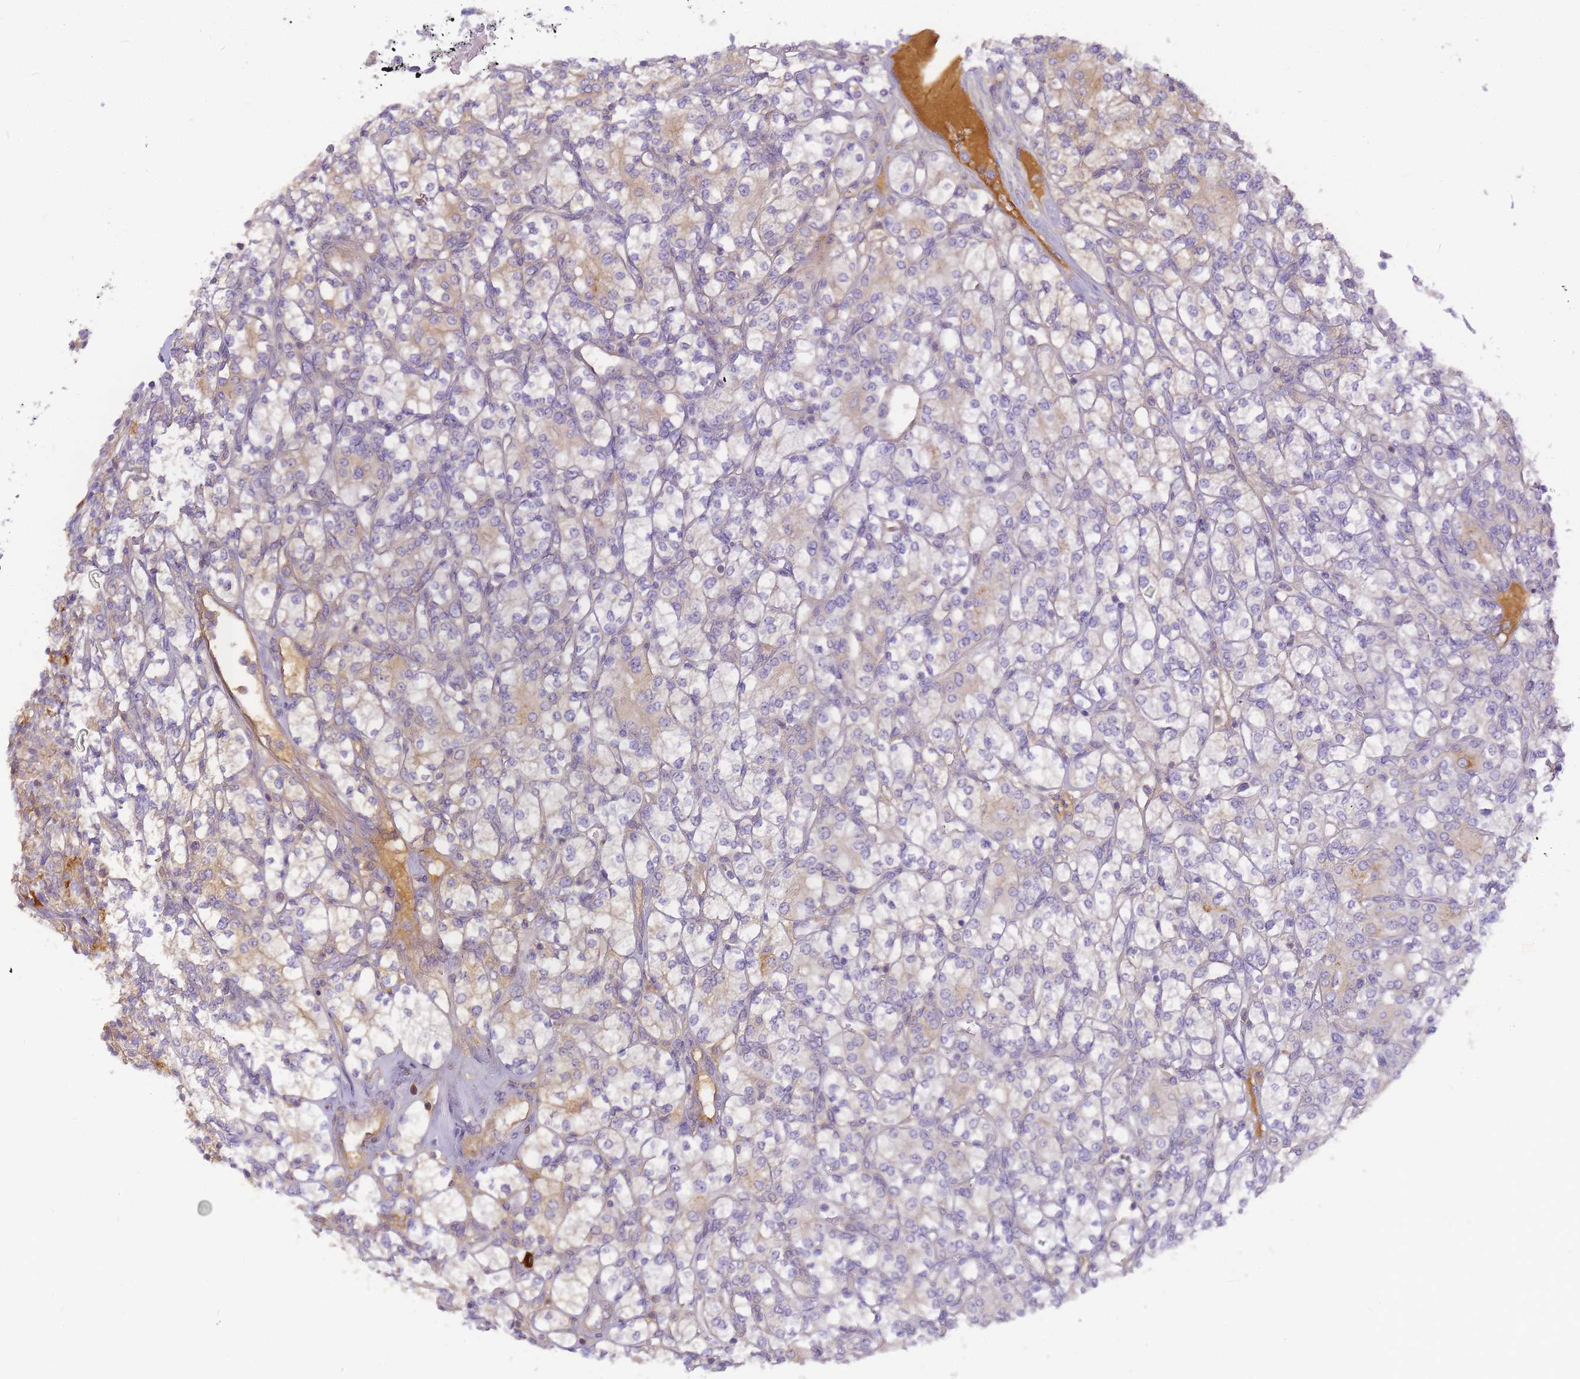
{"staining": {"intensity": "negative", "quantity": "none", "location": "none"}, "tissue": "renal cancer", "cell_type": "Tumor cells", "image_type": "cancer", "snomed": [{"axis": "morphology", "description": "Adenocarcinoma, NOS"}, {"axis": "topography", "description": "Kidney"}], "caption": "The immunohistochemistry (IHC) micrograph has no significant staining in tumor cells of renal adenocarcinoma tissue.", "gene": "RRAD", "patient": {"sex": "male", "age": 77}}